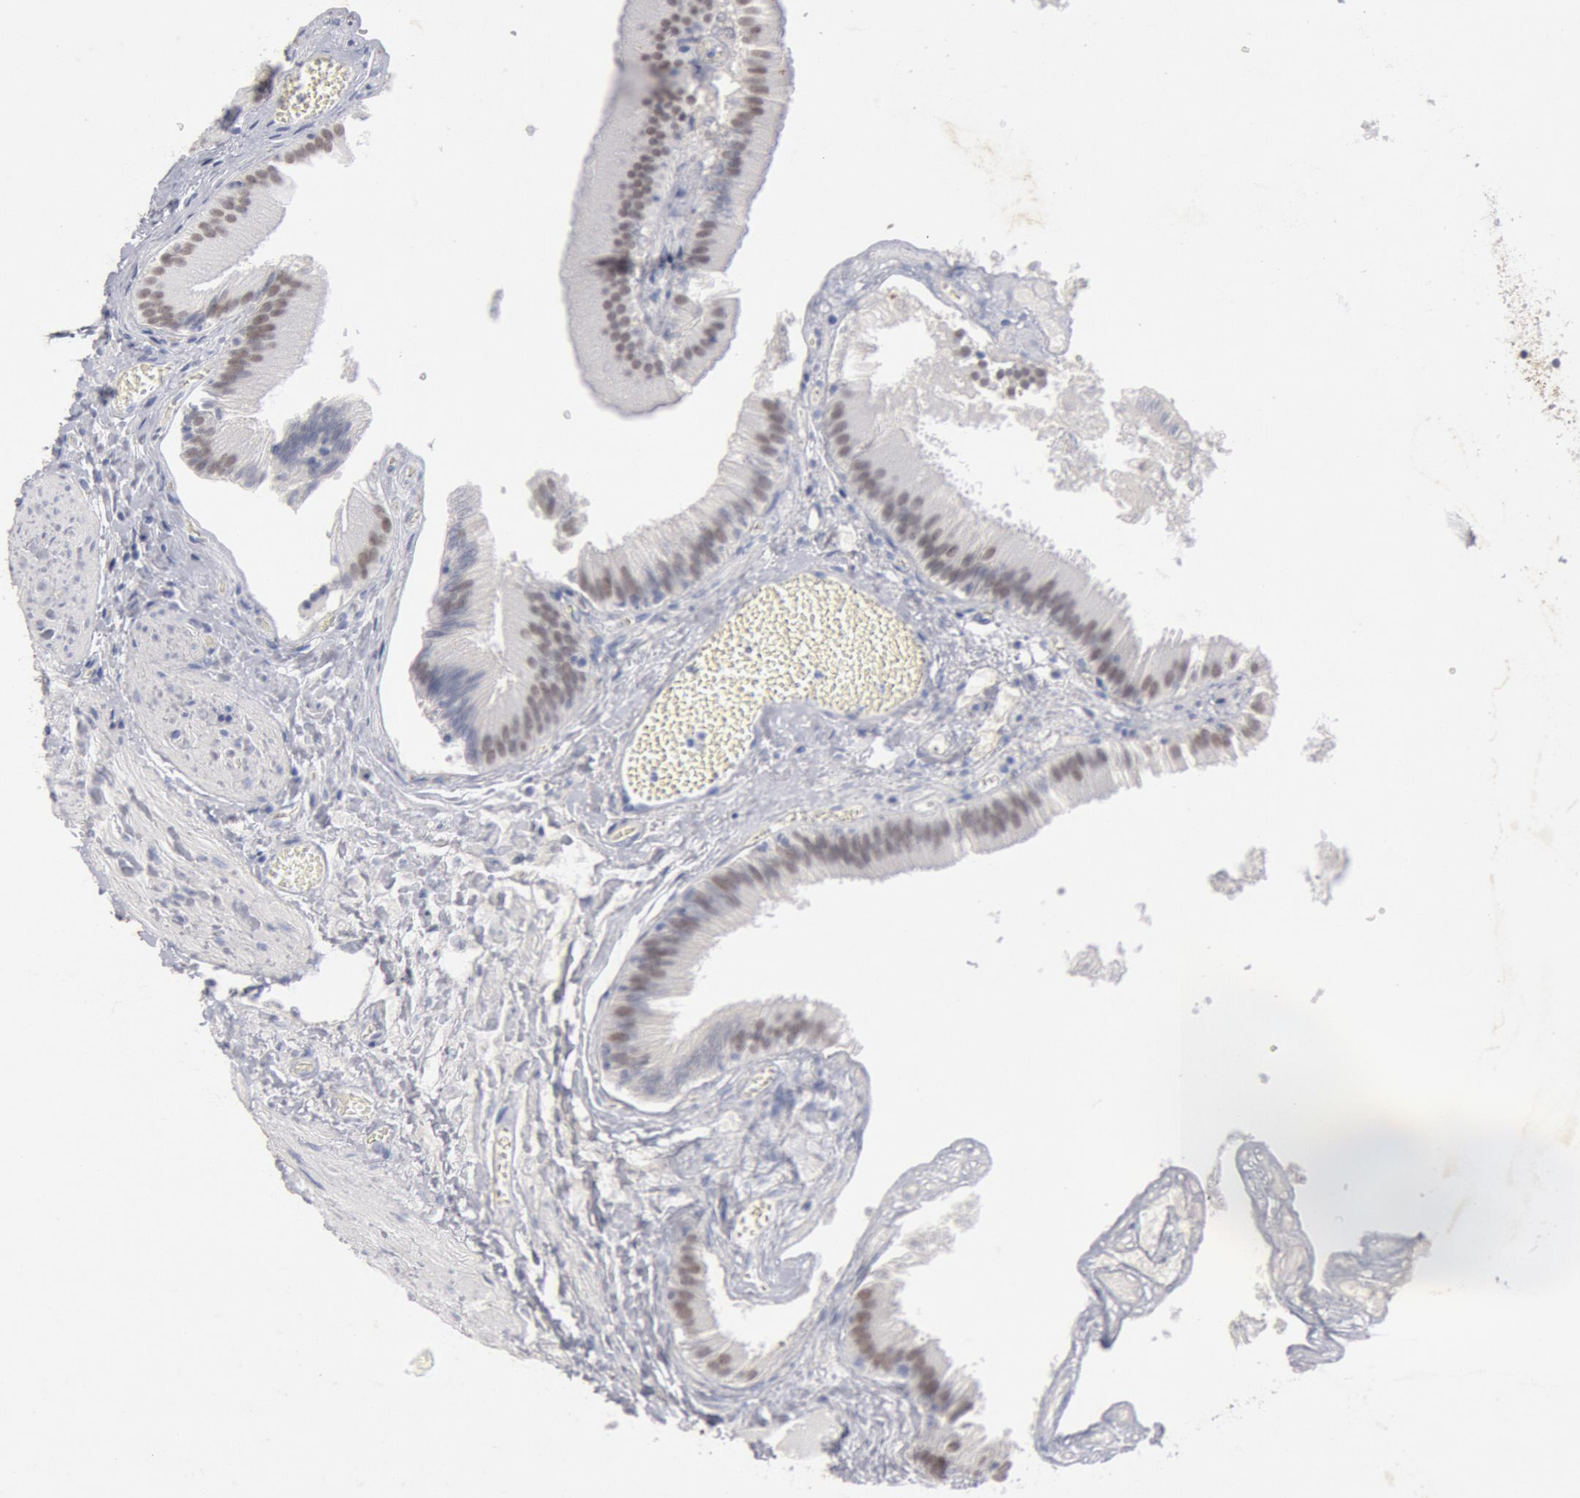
{"staining": {"intensity": "weak", "quantity": ">75%", "location": "nuclear"}, "tissue": "gallbladder", "cell_type": "Glandular cells", "image_type": "normal", "snomed": [{"axis": "morphology", "description": "Normal tissue, NOS"}, {"axis": "topography", "description": "Gallbladder"}], "caption": "A low amount of weak nuclear expression is seen in approximately >75% of glandular cells in benign gallbladder.", "gene": "FOXA2", "patient": {"sex": "female", "age": 24}}